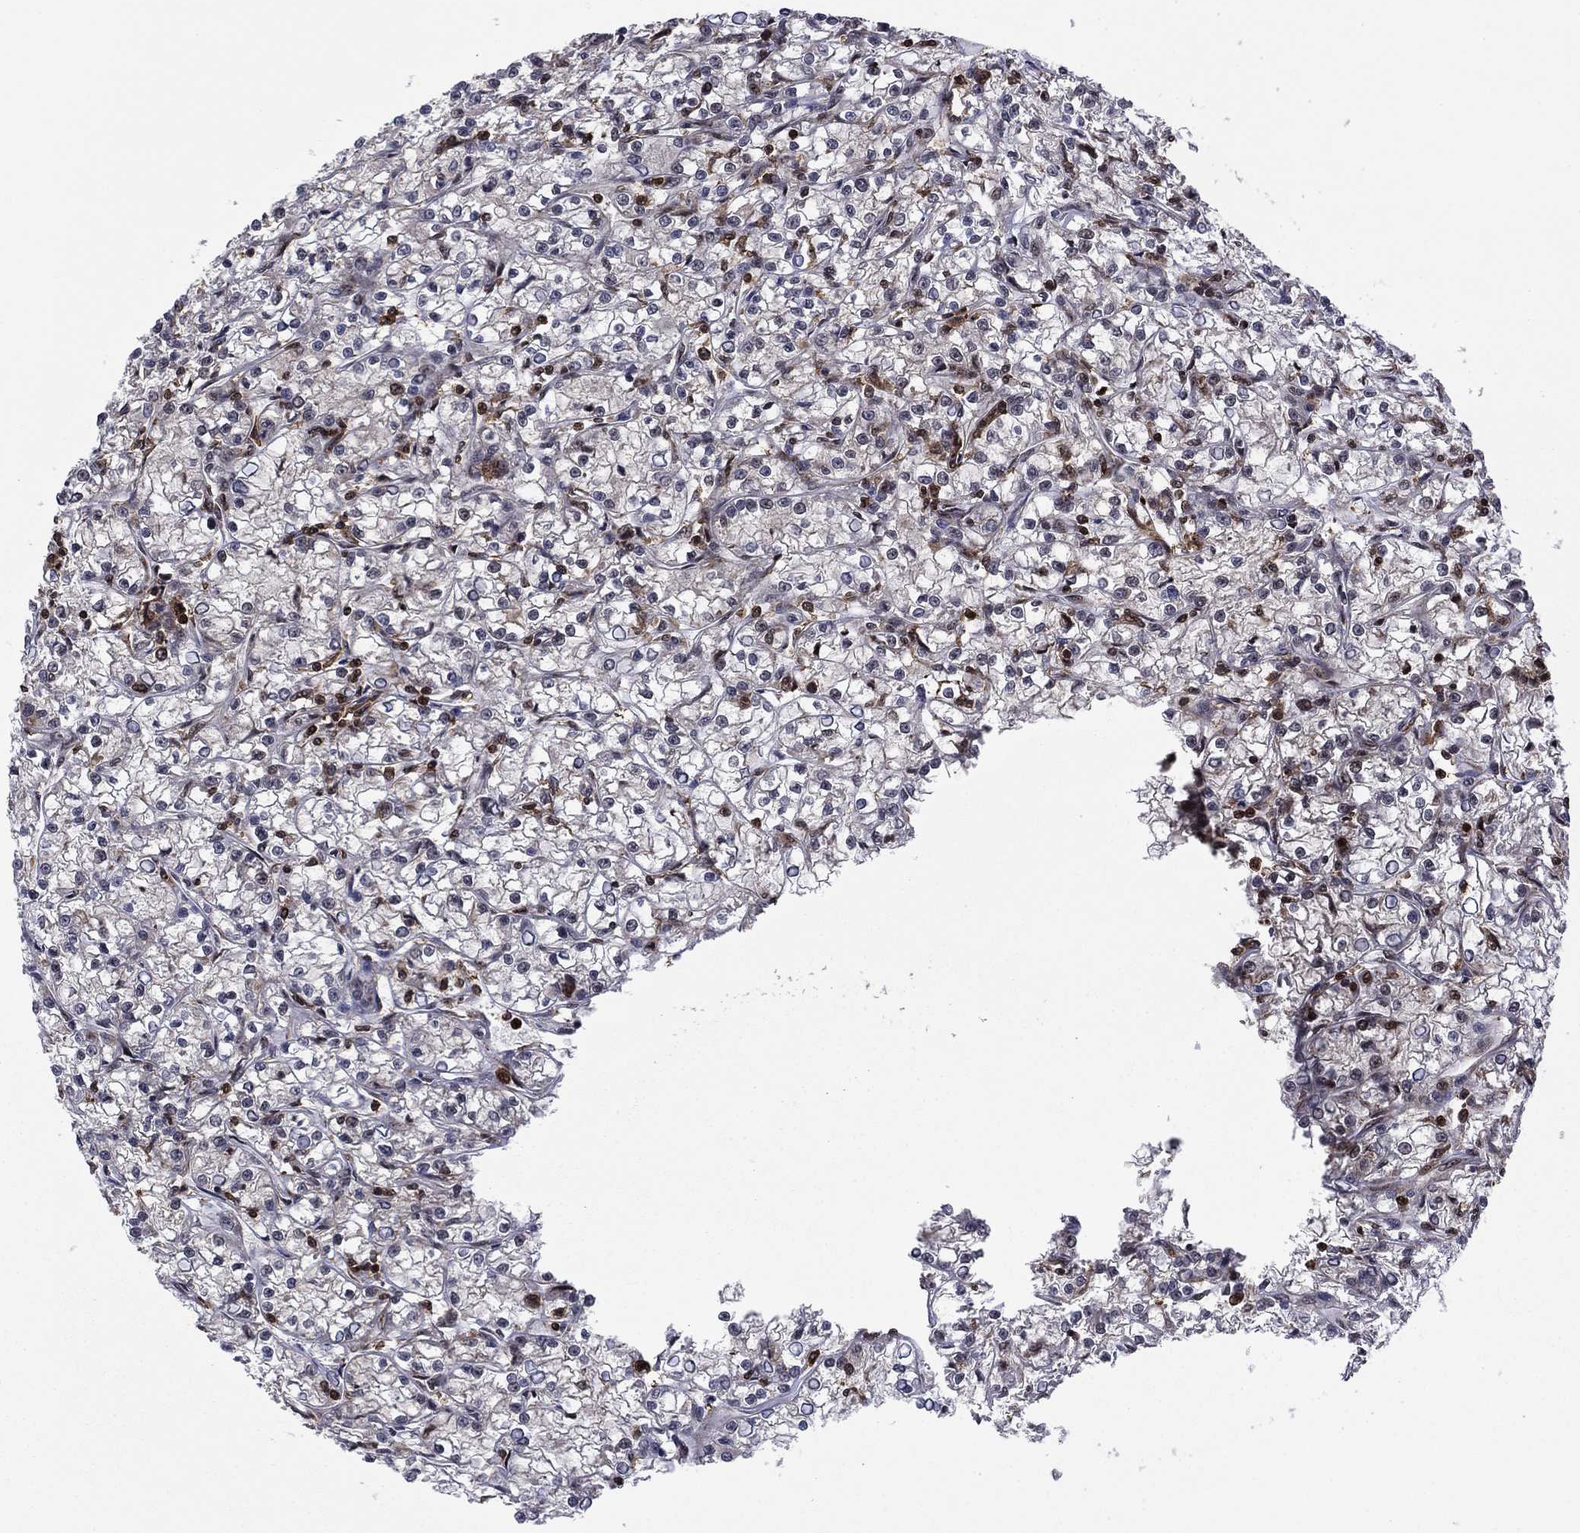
{"staining": {"intensity": "negative", "quantity": "none", "location": "none"}, "tissue": "renal cancer", "cell_type": "Tumor cells", "image_type": "cancer", "snomed": [{"axis": "morphology", "description": "Adenocarcinoma, NOS"}, {"axis": "topography", "description": "Kidney"}], "caption": "Renal cancer stained for a protein using IHC displays no positivity tumor cells.", "gene": "PSMD2", "patient": {"sex": "female", "age": 59}}